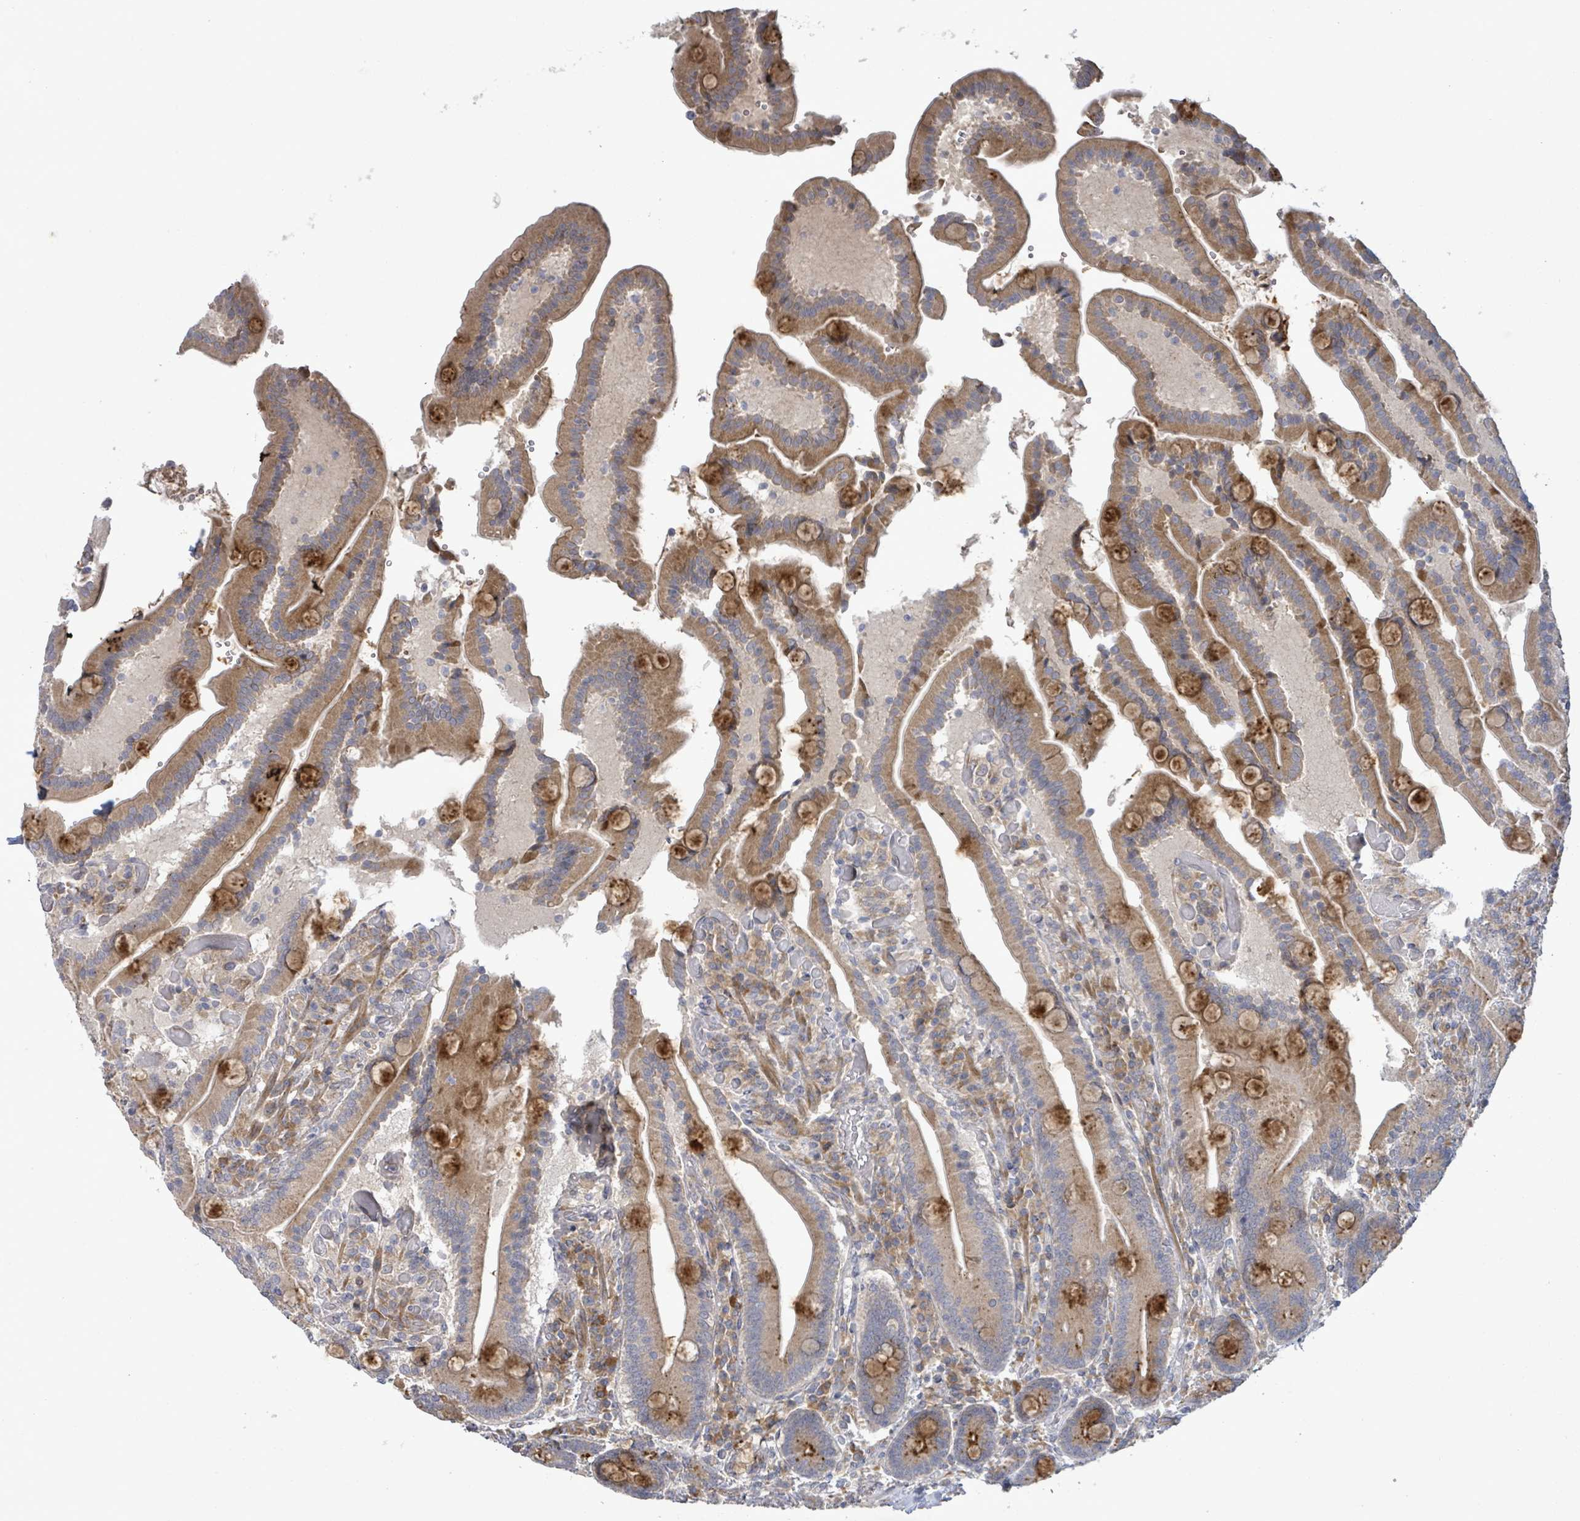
{"staining": {"intensity": "strong", "quantity": "25%-75%", "location": "cytoplasmic/membranous"}, "tissue": "duodenum", "cell_type": "Glandular cells", "image_type": "normal", "snomed": [{"axis": "morphology", "description": "Normal tissue, NOS"}, {"axis": "topography", "description": "Duodenum"}], "caption": "A micrograph showing strong cytoplasmic/membranous staining in about 25%-75% of glandular cells in normal duodenum, as visualized by brown immunohistochemical staining.", "gene": "SLIT3", "patient": {"sex": "female", "age": 62}}